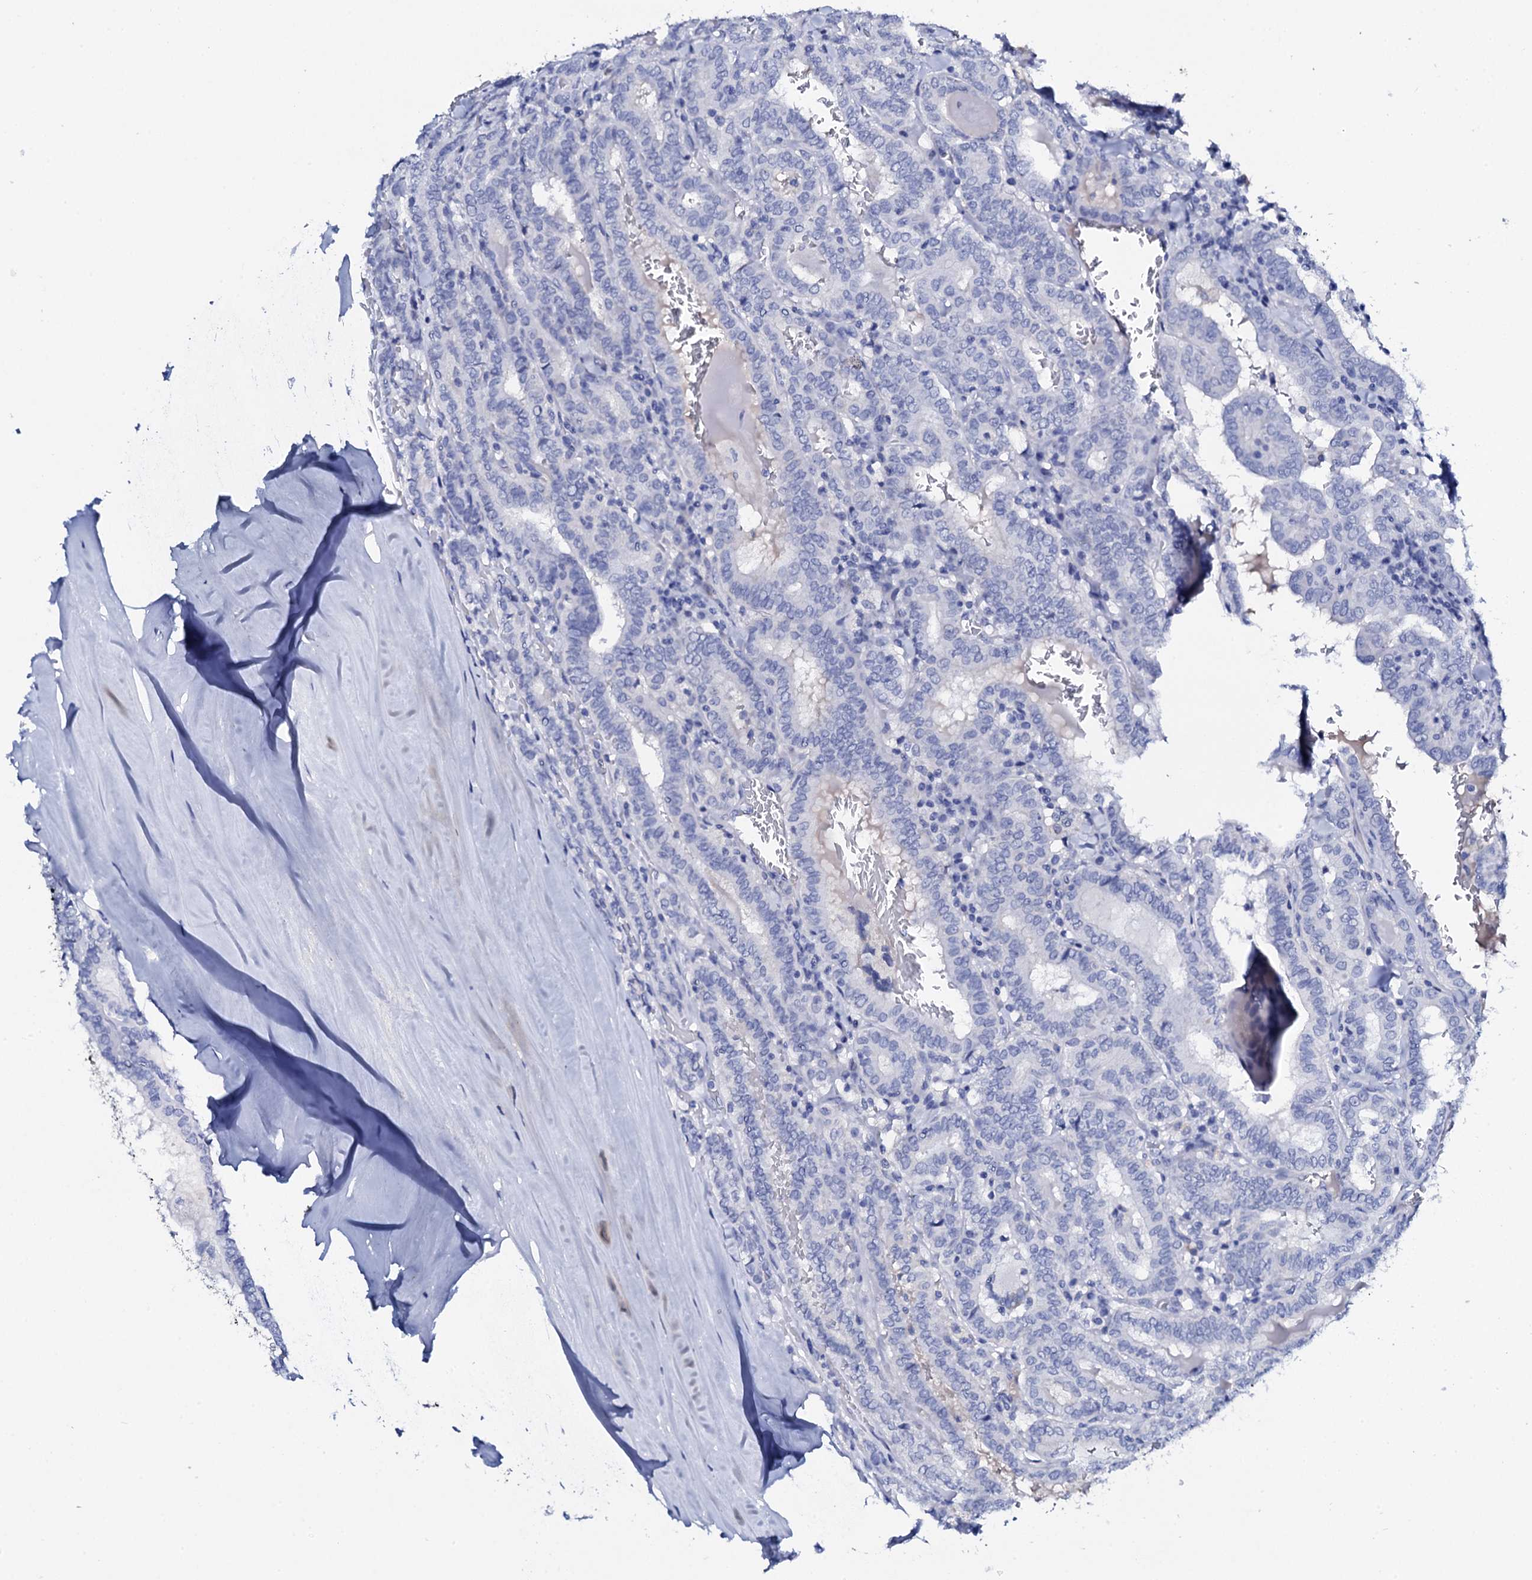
{"staining": {"intensity": "negative", "quantity": "none", "location": "none"}, "tissue": "thyroid cancer", "cell_type": "Tumor cells", "image_type": "cancer", "snomed": [{"axis": "morphology", "description": "Papillary adenocarcinoma, NOS"}, {"axis": "topography", "description": "Thyroid gland"}], "caption": "DAB (3,3'-diaminobenzidine) immunohistochemical staining of thyroid cancer displays no significant positivity in tumor cells.", "gene": "FBXL16", "patient": {"sex": "female", "age": 72}}